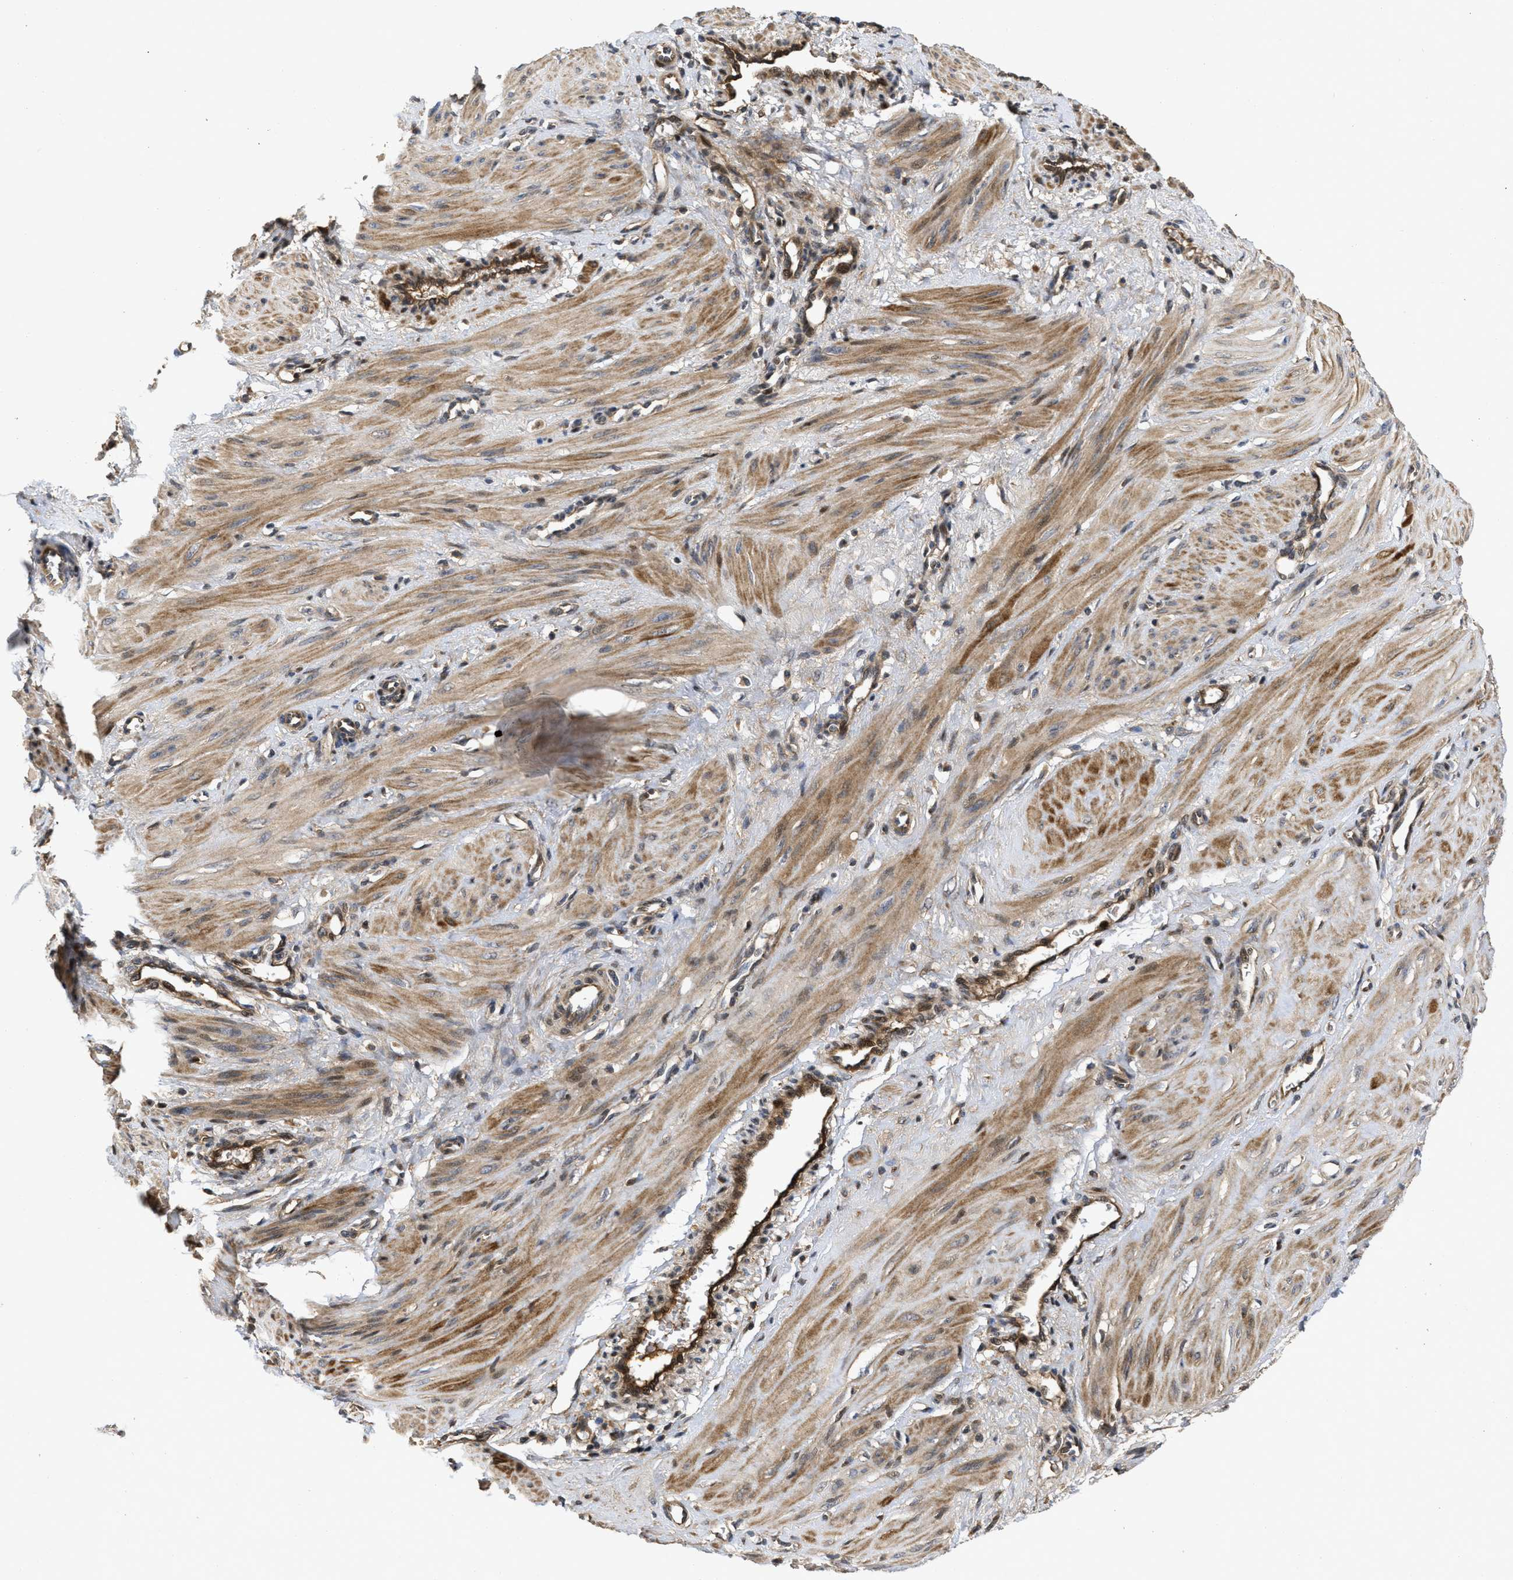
{"staining": {"intensity": "strong", "quantity": ">75%", "location": "cytoplasmic/membranous"}, "tissue": "smooth muscle", "cell_type": "Smooth muscle cells", "image_type": "normal", "snomed": [{"axis": "morphology", "description": "Normal tissue, NOS"}, {"axis": "topography", "description": "Endometrium"}], "caption": "This is a histology image of IHC staining of normal smooth muscle, which shows strong staining in the cytoplasmic/membranous of smooth muscle cells.", "gene": "CBR3", "patient": {"sex": "female", "age": 33}}